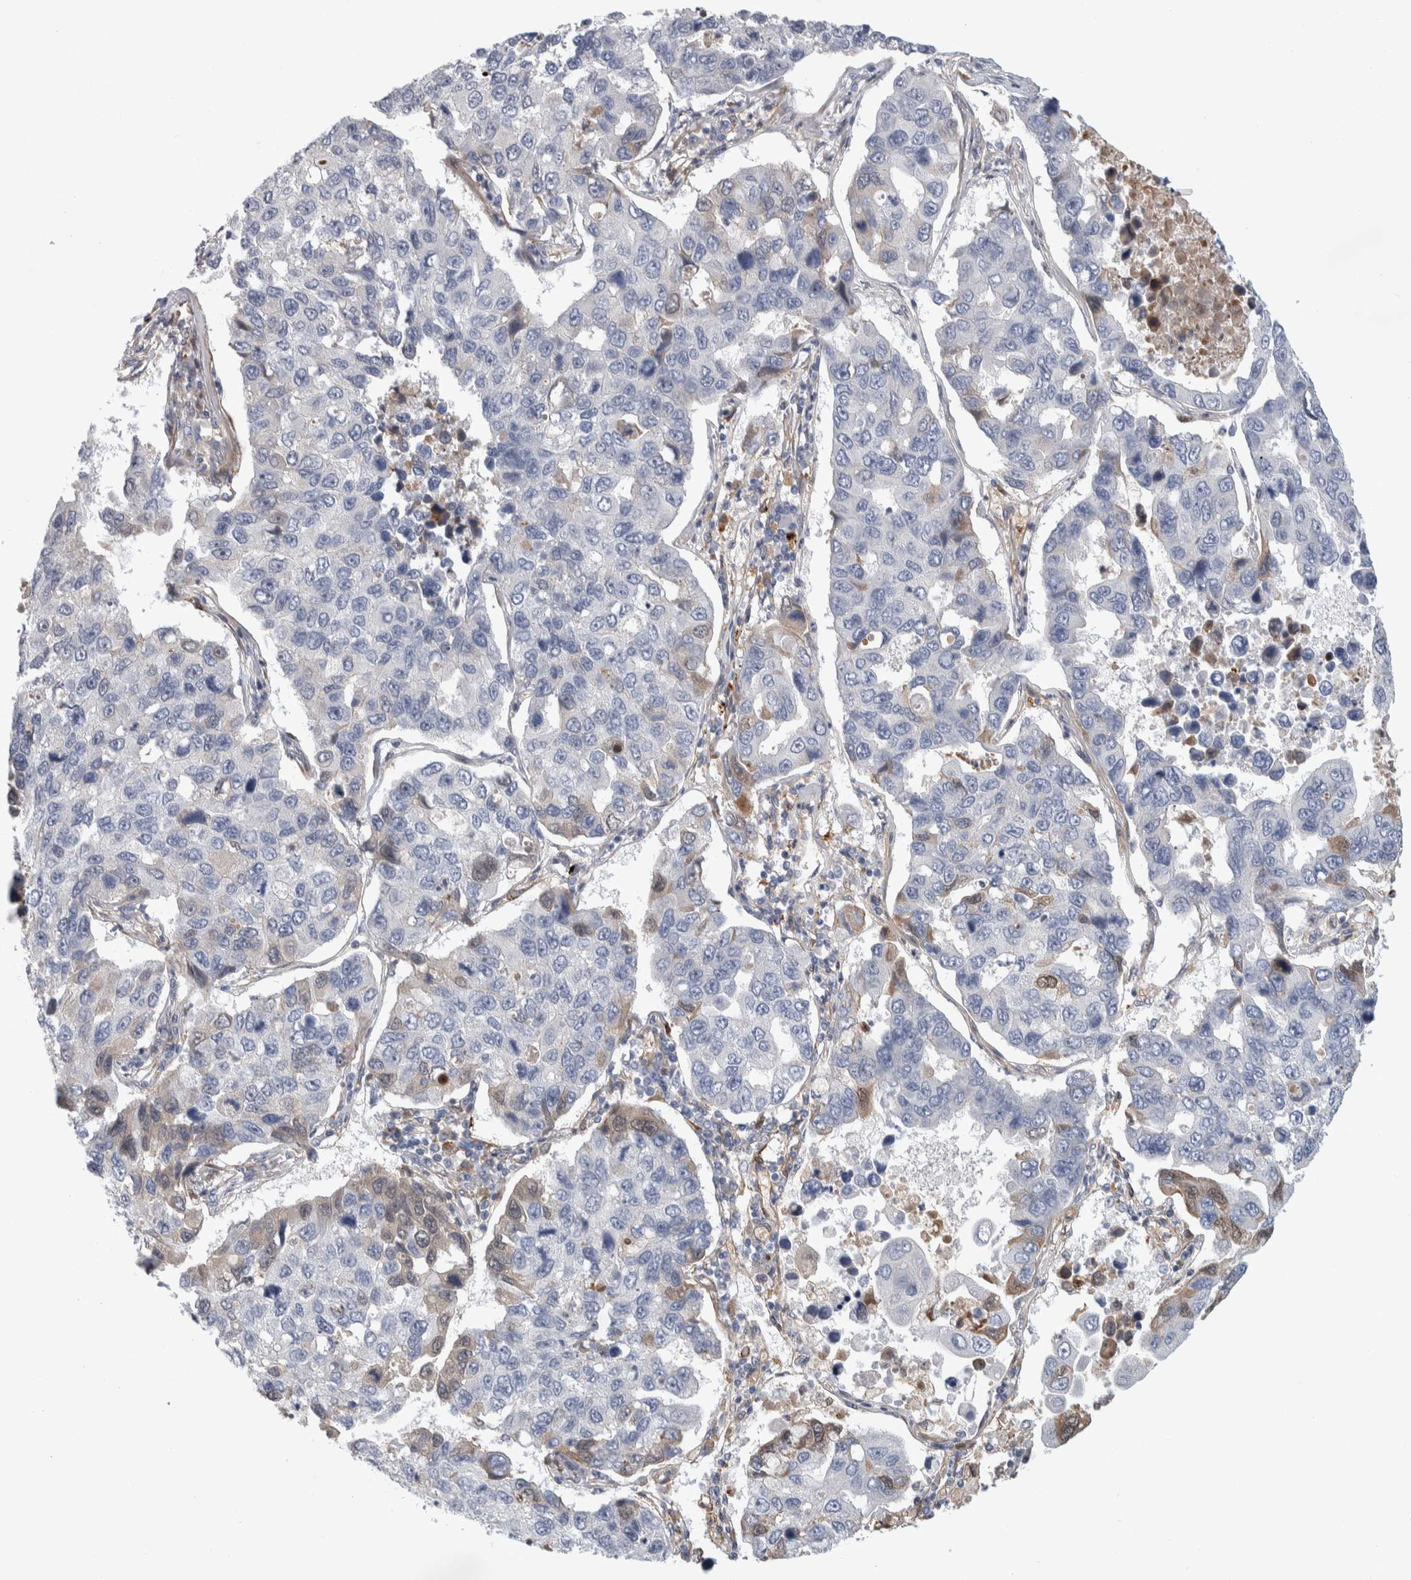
{"staining": {"intensity": "negative", "quantity": "none", "location": "none"}, "tissue": "lung cancer", "cell_type": "Tumor cells", "image_type": "cancer", "snomed": [{"axis": "morphology", "description": "Adenocarcinoma, NOS"}, {"axis": "topography", "description": "Lung"}], "caption": "DAB (3,3'-diaminobenzidine) immunohistochemical staining of adenocarcinoma (lung) reveals no significant expression in tumor cells.", "gene": "PSMG3", "patient": {"sex": "male", "age": 64}}